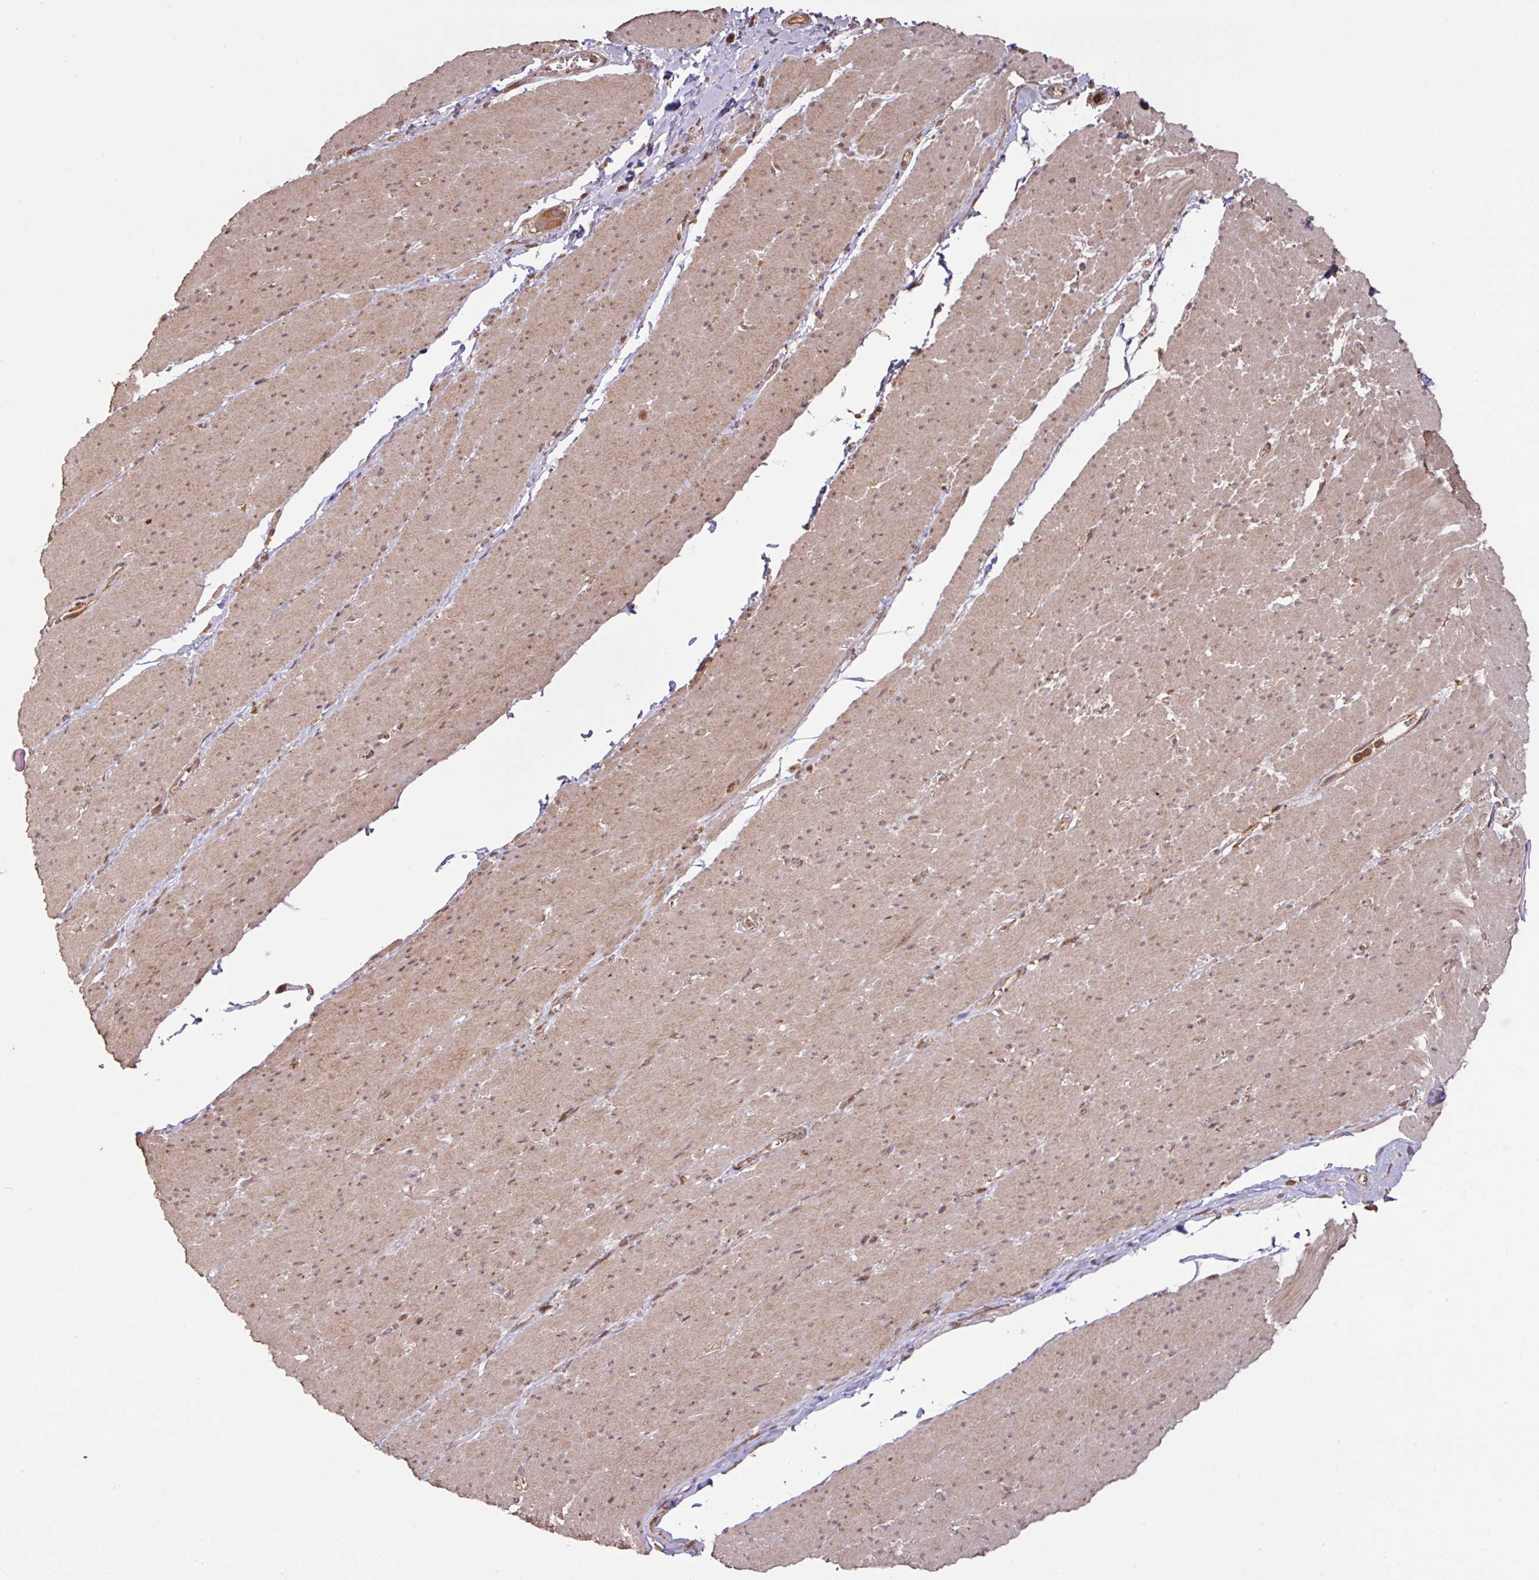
{"staining": {"intensity": "moderate", "quantity": "25%-75%", "location": "cytoplasmic/membranous,nuclear"}, "tissue": "smooth muscle", "cell_type": "Smooth muscle cells", "image_type": "normal", "snomed": [{"axis": "morphology", "description": "Normal tissue, NOS"}, {"axis": "topography", "description": "Smooth muscle"}, {"axis": "topography", "description": "Rectum"}], "caption": "Unremarkable smooth muscle was stained to show a protein in brown. There is medium levels of moderate cytoplasmic/membranous,nuclear expression in about 25%-75% of smooth muscle cells. Ihc stains the protein in brown and the nuclei are stained blue.", "gene": "MRRF", "patient": {"sex": "male", "age": 53}}